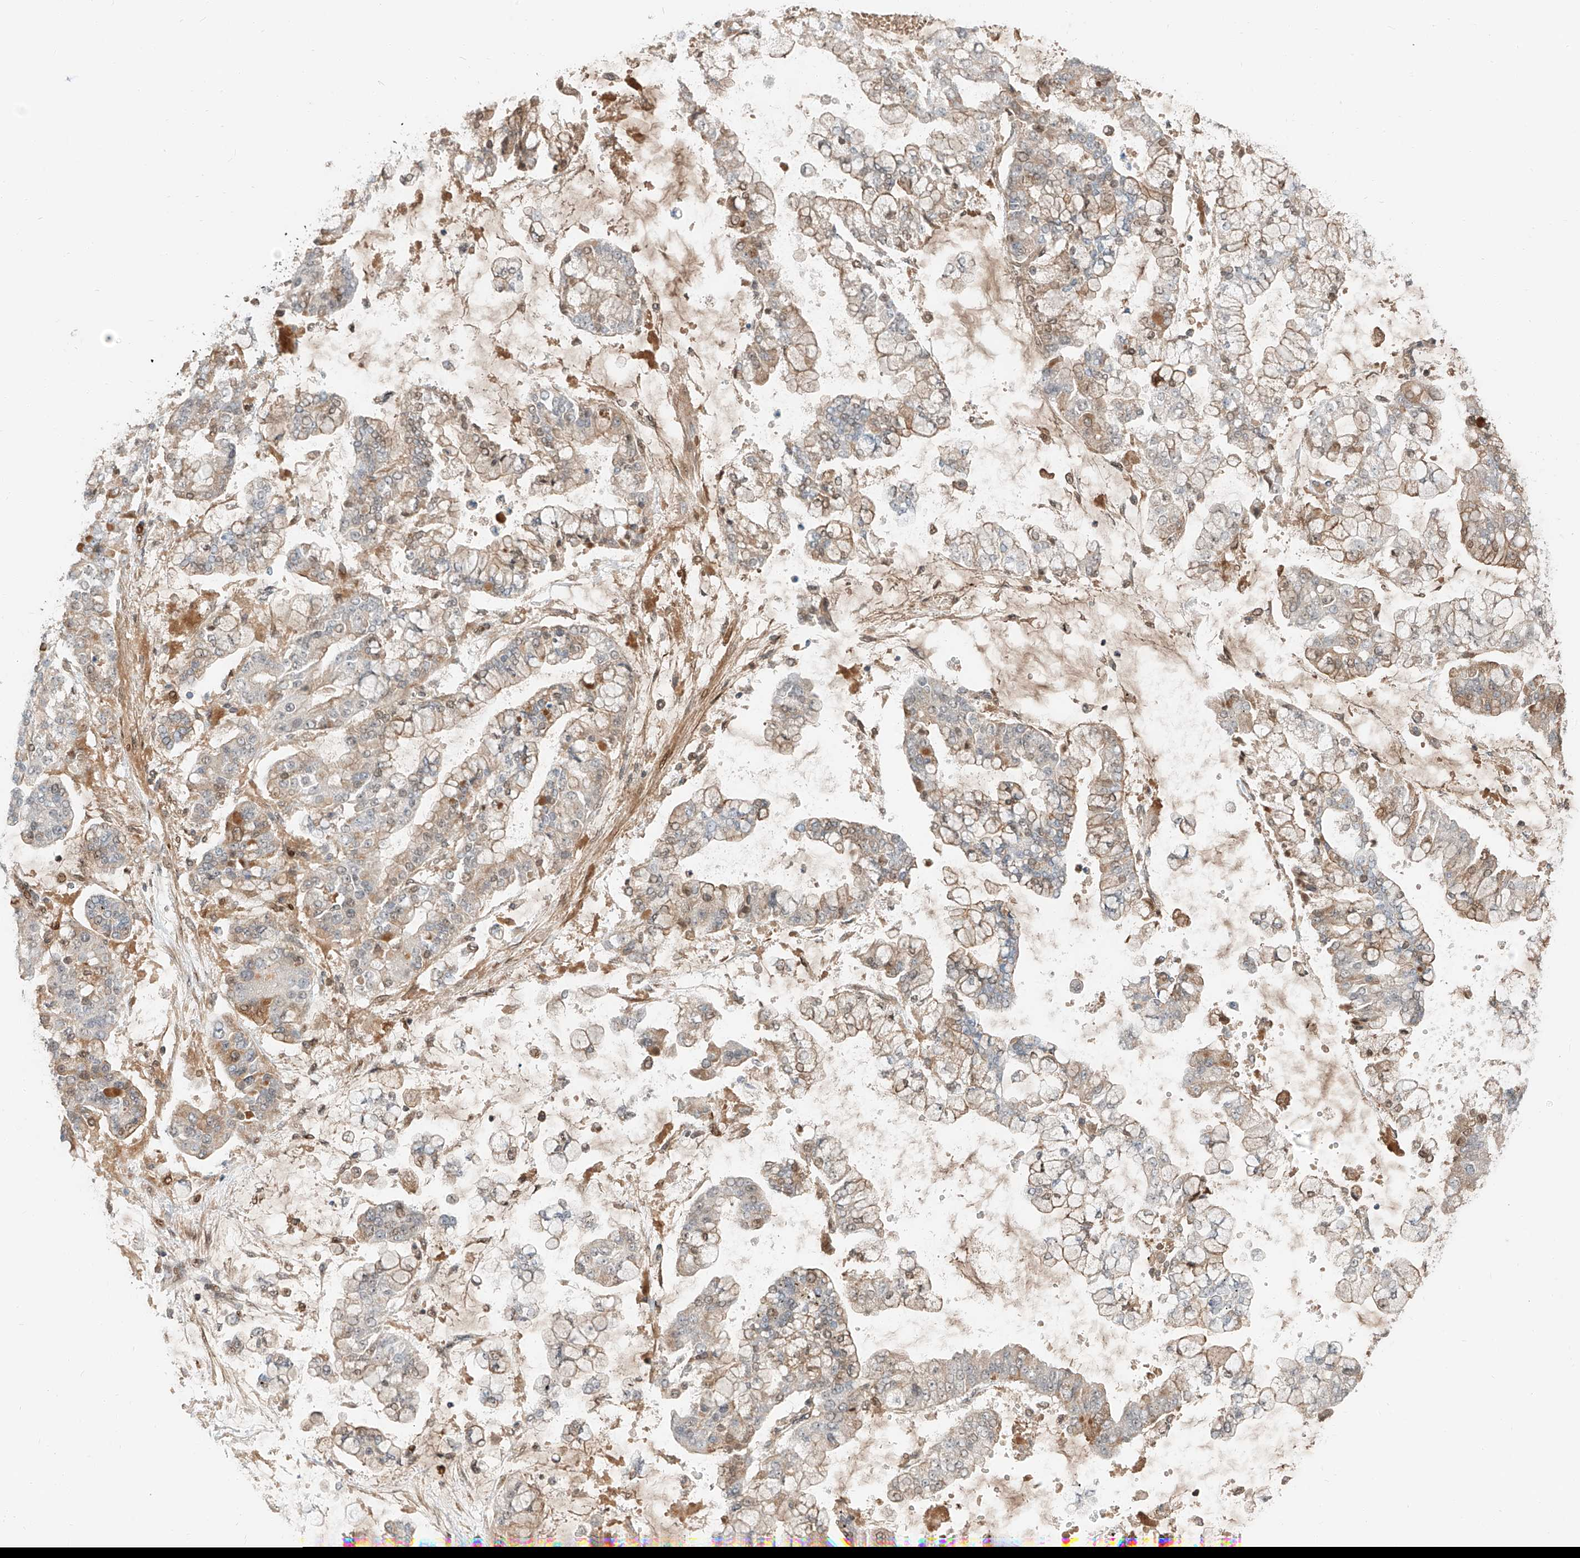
{"staining": {"intensity": "weak", "quantity": "<25%", "location": "cytoplasmic/membranous,nuclear"}, "tissue": "stomach cancer", "cell_type": "Tumor cells", "image_type": "cancer", "snomed": [{"axis": "morphology", "description": "Normal tissue, NOS"}, {"axis": "morphology", "description": "Adenocarcinoma, NOS"}, {"axis": "topography", "description": "Stomach, upper"}, {"axis": "topography", "description": "Stomach"}], "caption": "This micrograph is of stomach cancer stained with immunohistochemistry to label a protein in brown with the nuclei are counter-stained blue. There is no staining in tumor cells.", "gene": "CEP162", "patient": {"sex": "male", "age": 76}}